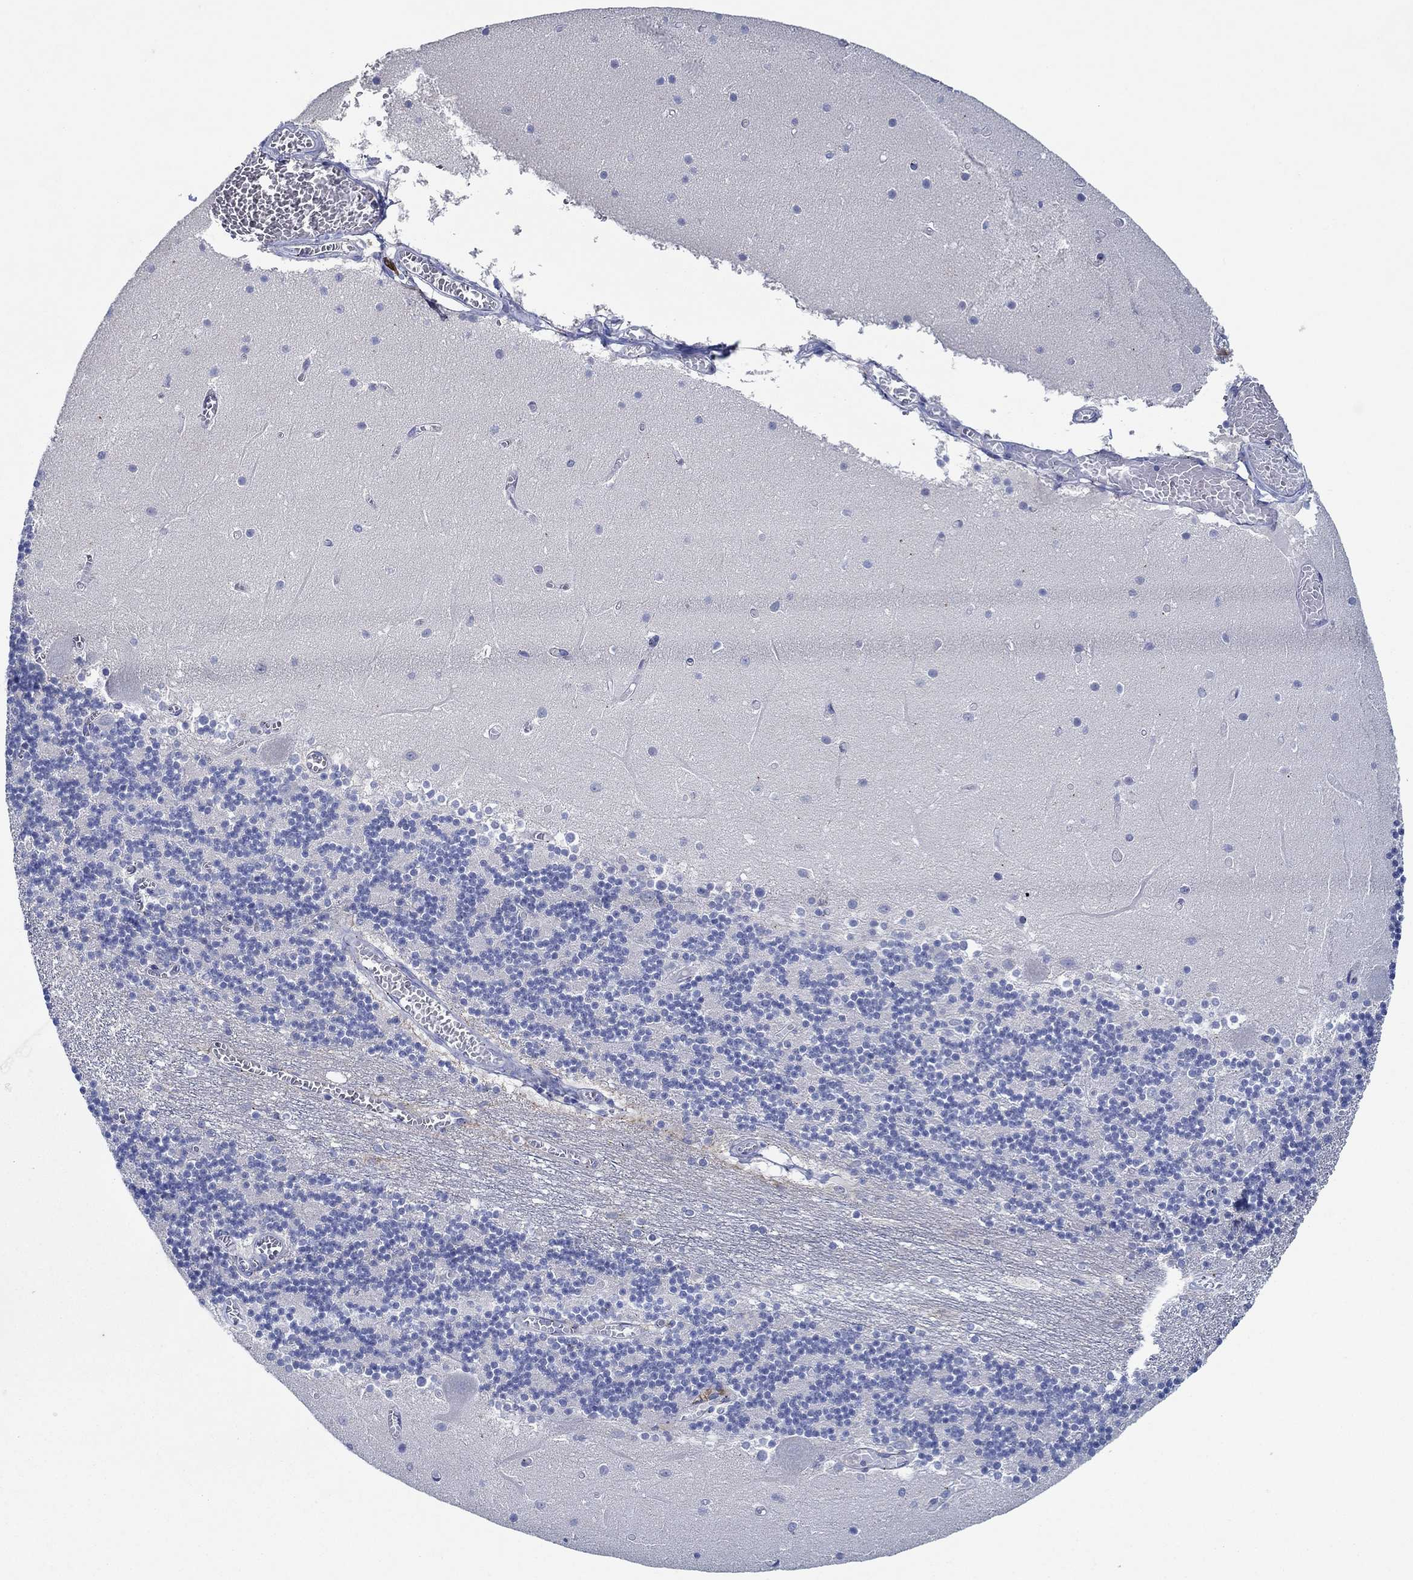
{"staining": {"intensity": "negative", "quantity": "none", "location": "none"}, "tissue": "cerebellum", "cell_type": "Cells in granular layer", "image_type": "normal", "snomed": [{"axis": "morphology", "description": "Normal tissue, NOS"}, {"axis": "topography", "description": "Cerebellum"}], "caption": "The photomicrograph shows no significant positivity in cells in granular layer of cerebellum.", "gene": "CPM", "patient": {"sex": "female", "age": 28}}